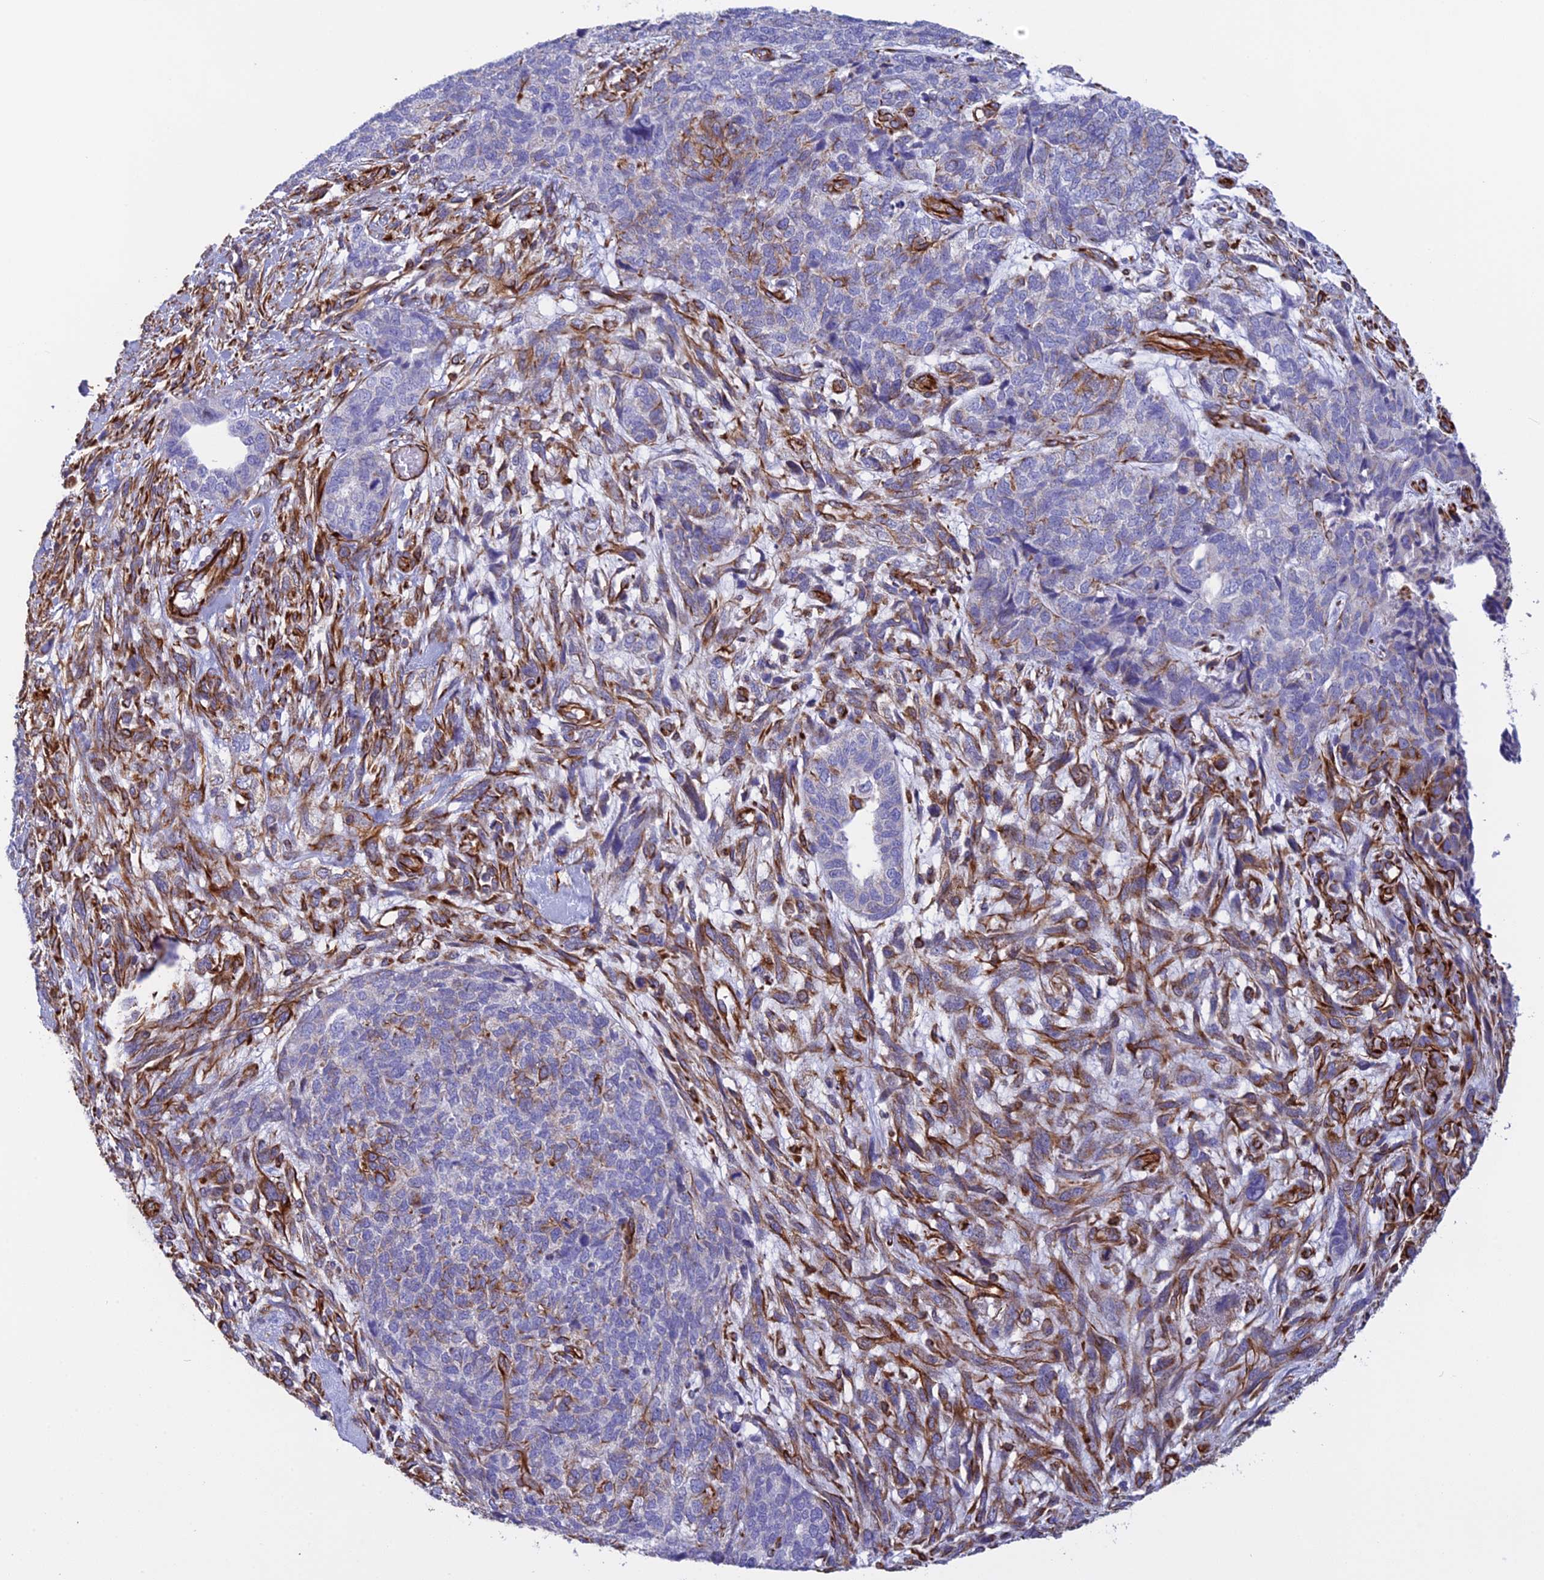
{"staining": {"intensity": "strong", "quantity": "<25%", "location": "cytoplasmic/membranous"}, "tissue": "cervical cancer", "cell_type": "Tumor cells", "image_type": "cancer", "snomed": [{"axis": "morphology", "description": "Squamous cell carcinoma, NOS"}, {"axis": "topography", "description": "Cervix"}], "caption": "High-magnification brightfield microscopy of cervical cancer (squamous cell carcinoma) stained with DAB (3,3'-diaminobenzidine) (brown) and counterstained with hematoxylin (blue). tumor cells exhibit strong cytoplasmic/membranous expression is present in about<25% of cells.", "gene": "FBXL20", "patient": {"sex": "female", "age": 63}}